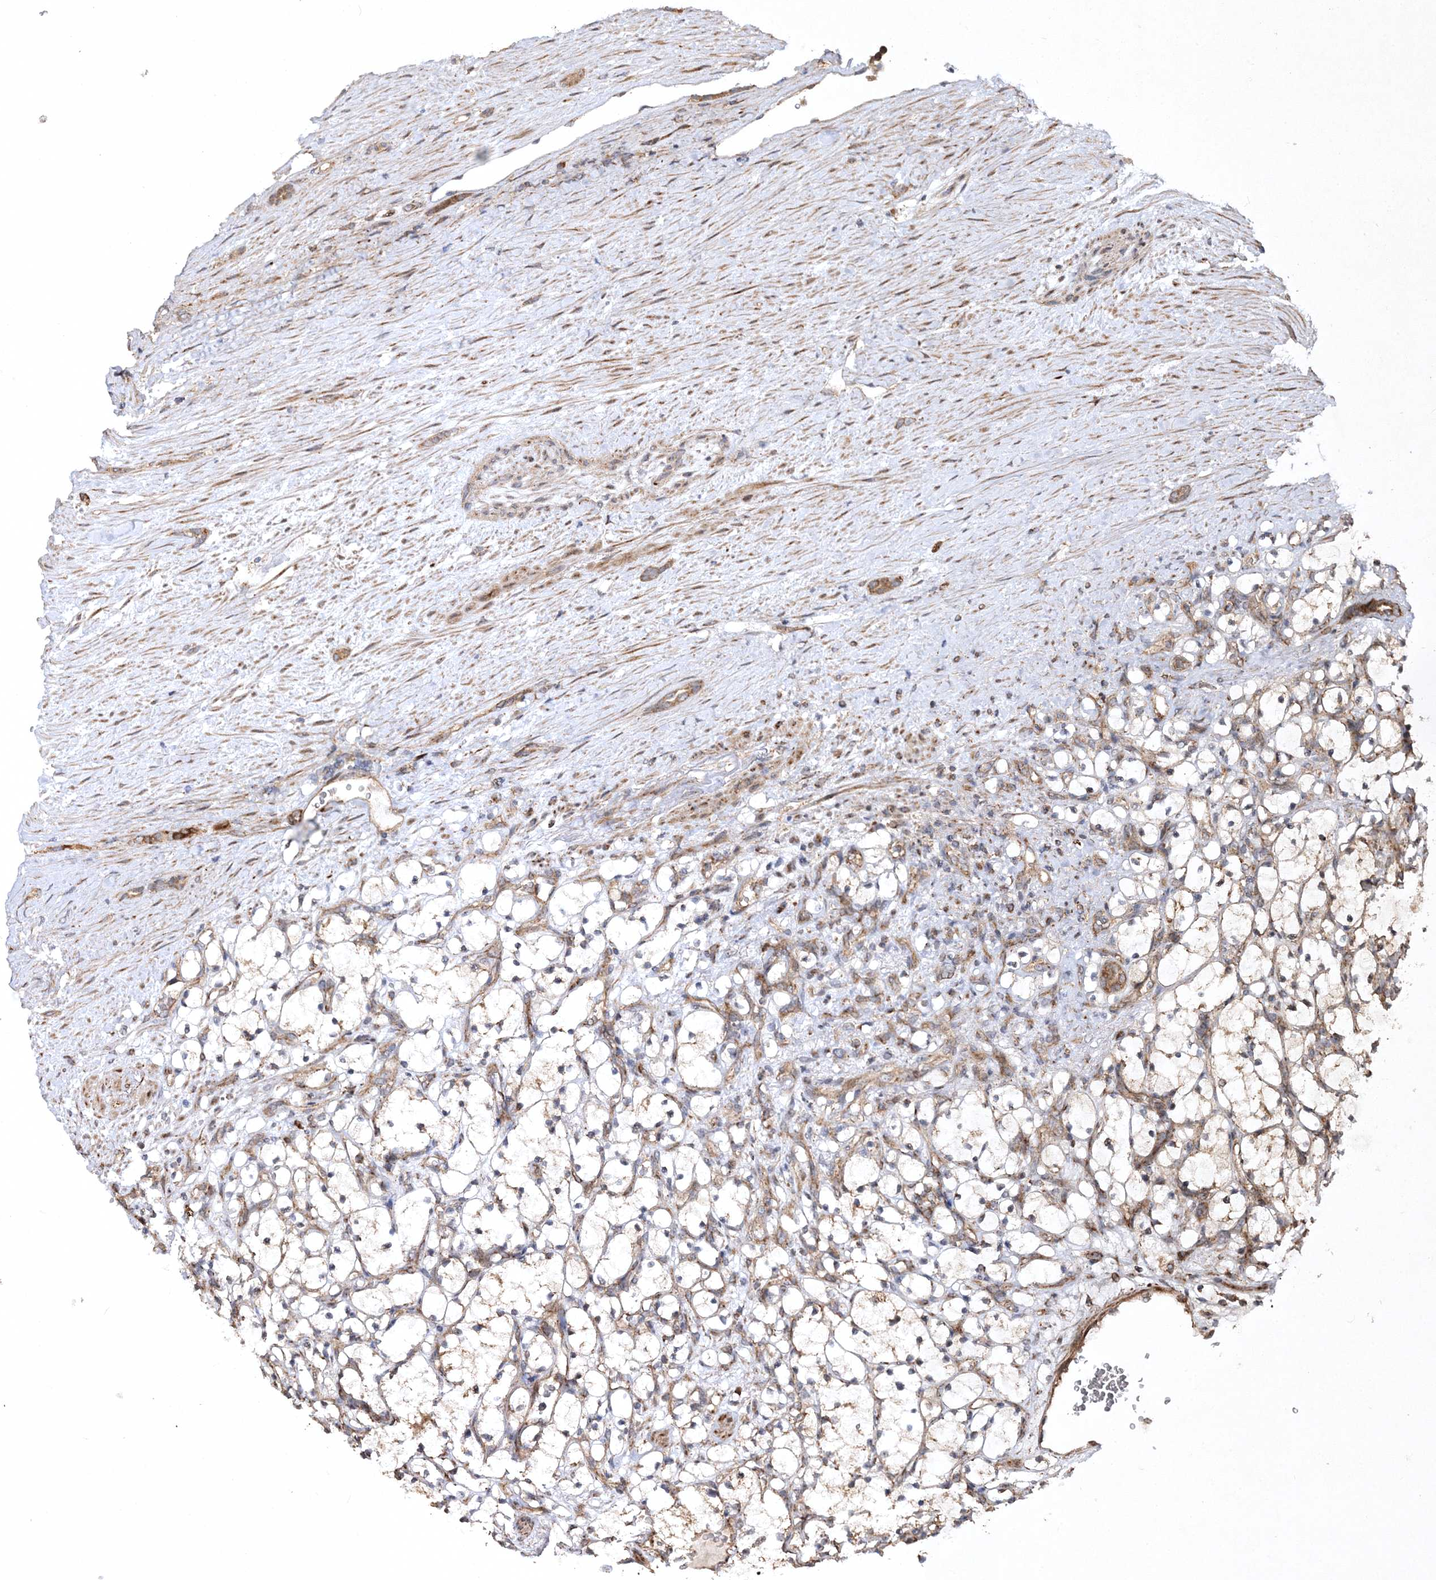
{"staining": {"intensity": "weak", "quantity": "<25%", "location": "cytoplasmic/membranous"}, "tissue": "renal cancer", "cell_type": "Tumor cells", "image_type": "cancer", "snomed": [{"axis": "morphology", "description": "Adenocarcinoma, NOS"}, {"axis": "topography", "description": "Kidney"}], "caption": "The image displays no significant positivity in tumor cells of adenocarcinoma (renal).", "gene": "SCRN3", "patient": {"sex": "female", "age": 69}}